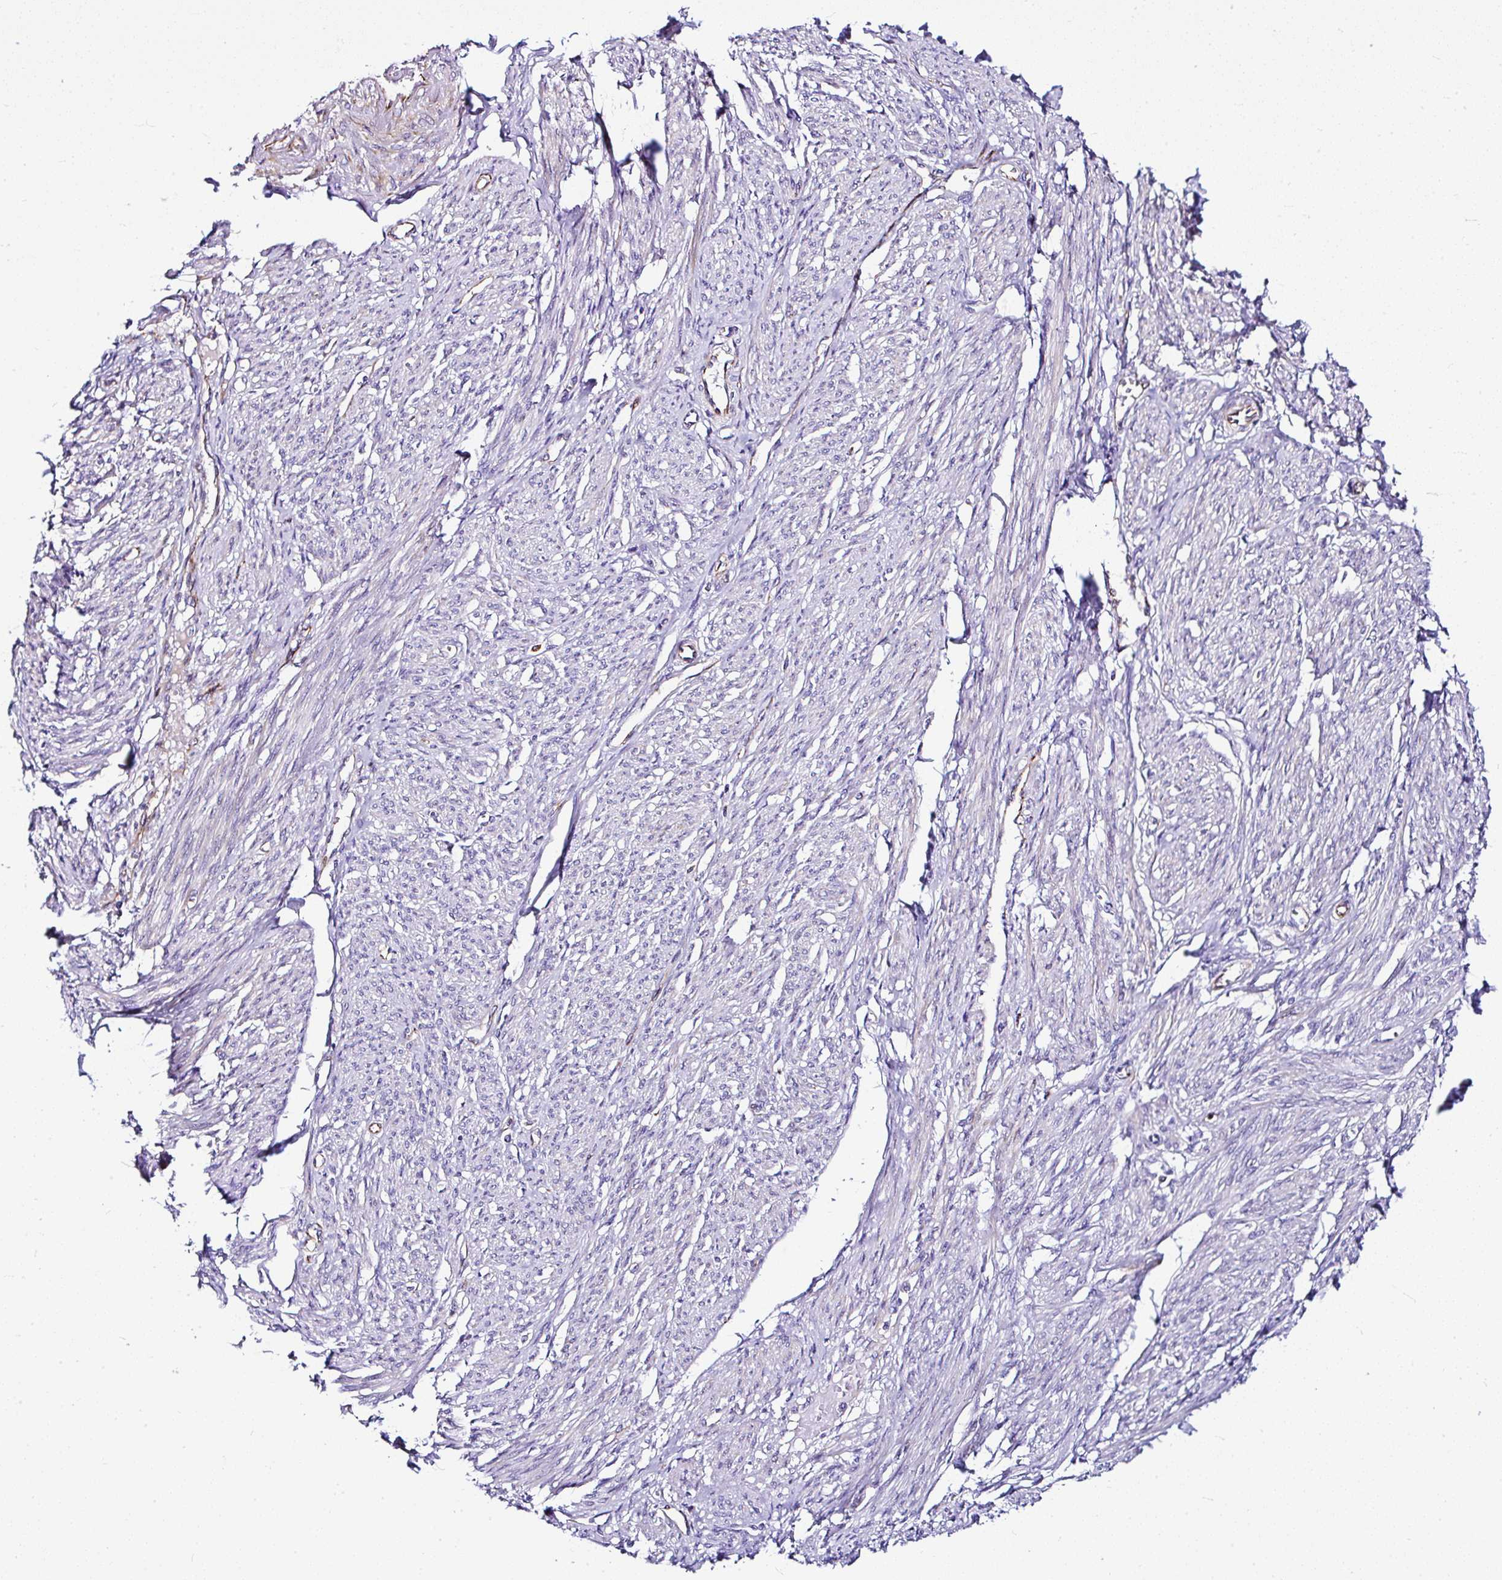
{"staining": {"intensity": "moderate", "quantity": "25%-75%", "location": "cytoplasmic/membranous"}, "tissue": "smooth muscle", "cell_type": "Smooth muscle cells", "image_type": "normal", "snomed": [{"axis": "morphology", "description": "Normal tissue, NOS"}, {"axis": "topography", "description": "Smooth muscle"}], "caption": "DAB immunohistochemical staining of unremarkable human smooth muscle reveals moderate cytoplasmic/membranous protein staining in about 25%-75% of smooth muscle cells. (DAB = brown stain, brightfield microscopy at high magnification).", "gene": "DEPDC5", "patient": {"sex": "female", "age": 65}}